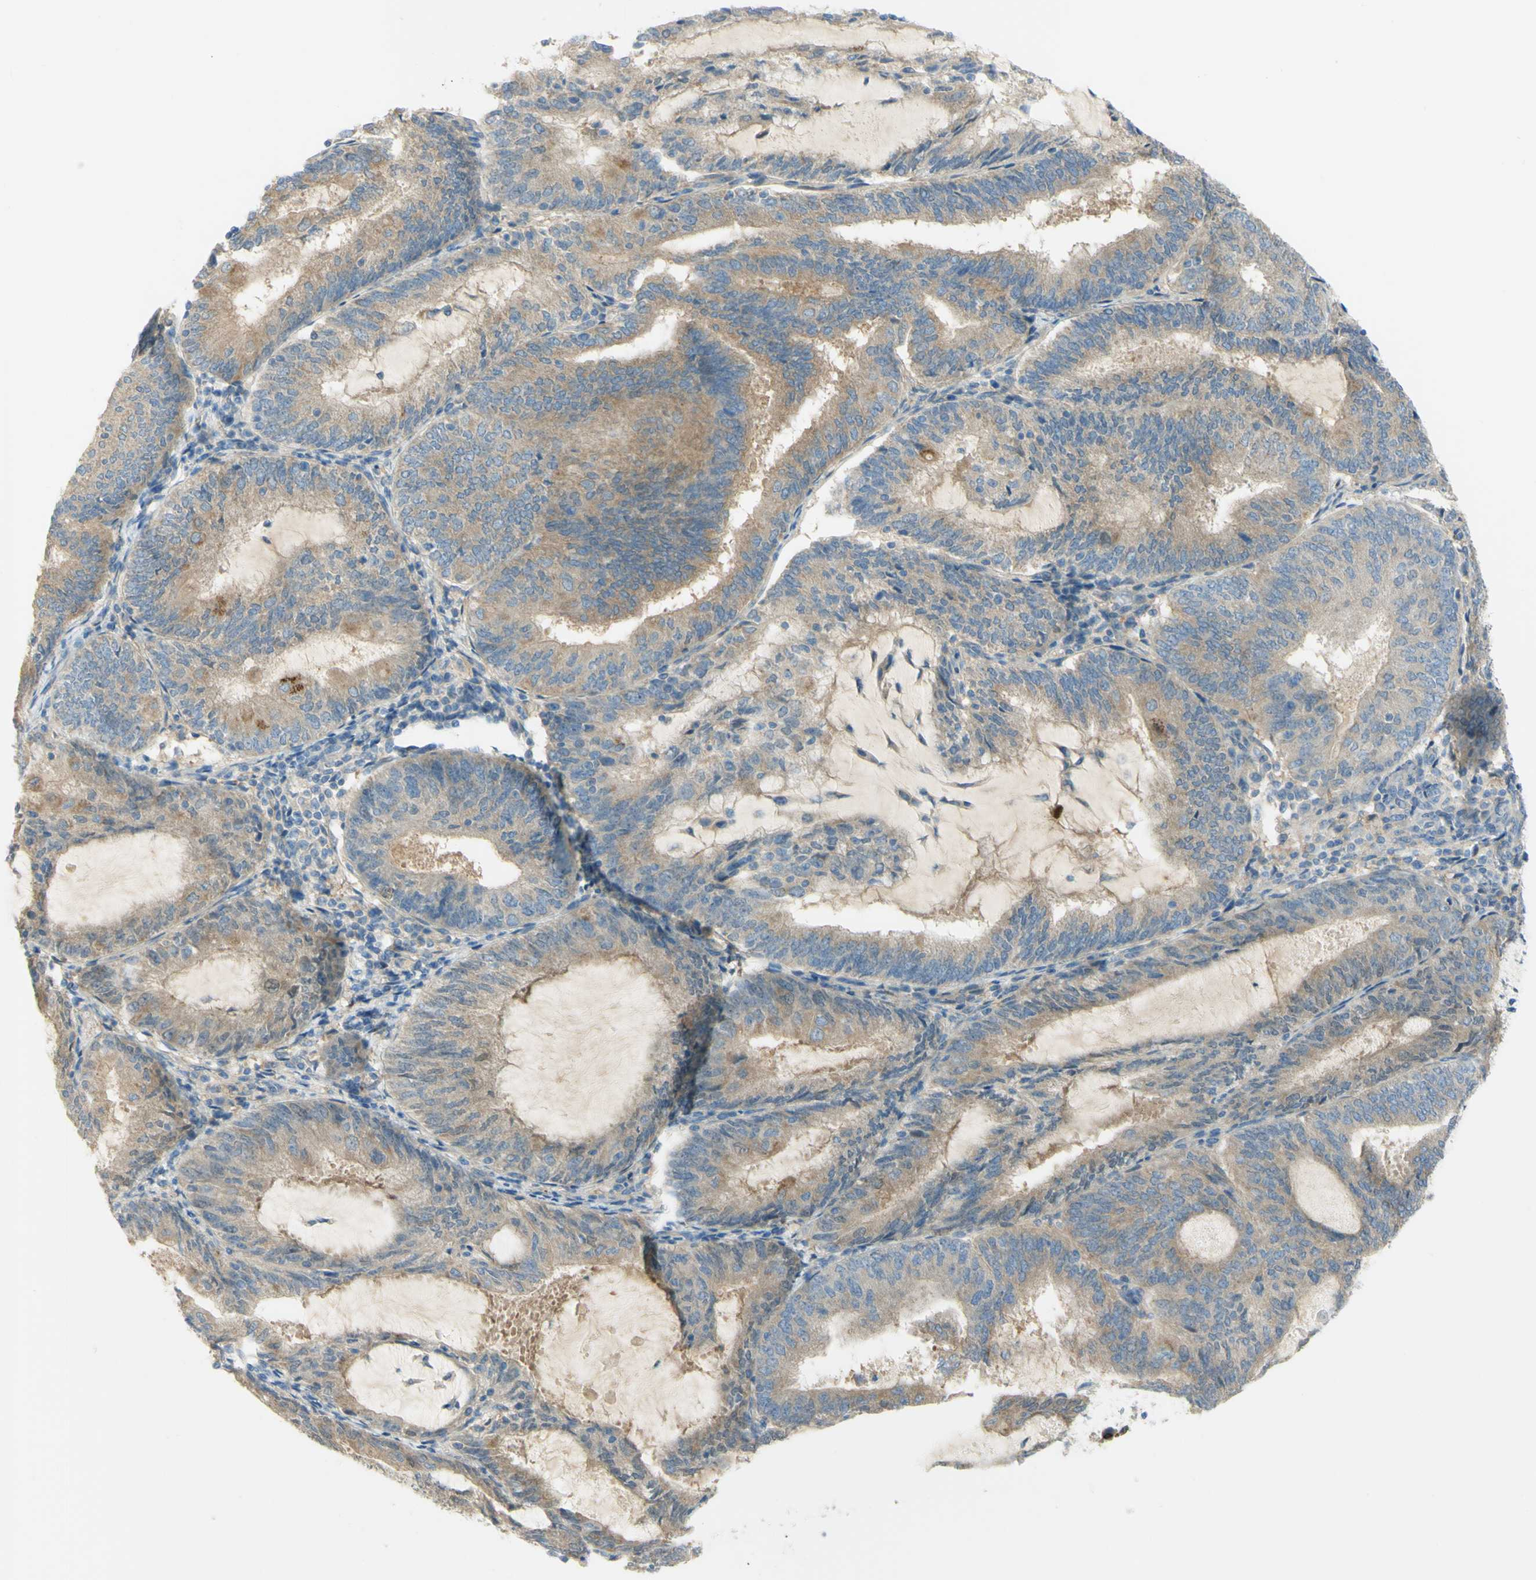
{"staining": {"intensity": "moderate", "quantity": ">75%", "location": "cytoplasmic/membranous"}, "tissue": "endometrial cancer", "cell_type": "Tumor cells", "image_type": "cancer", "snomed": [{"axis": "morphology", "description": "Adenocarcinoma, NOS"}, {"axis": "topography", "description": "Endometrium"}], "caption": "Immunohistochemical staining of human endometrial cancer (adenocarcinoma) displays medium levels of moderate cytoplasmic/membranous expression in about >75% of tumor cells.", "gene": "GCNT3", "patient": {"sex": "female", "age": 81}}